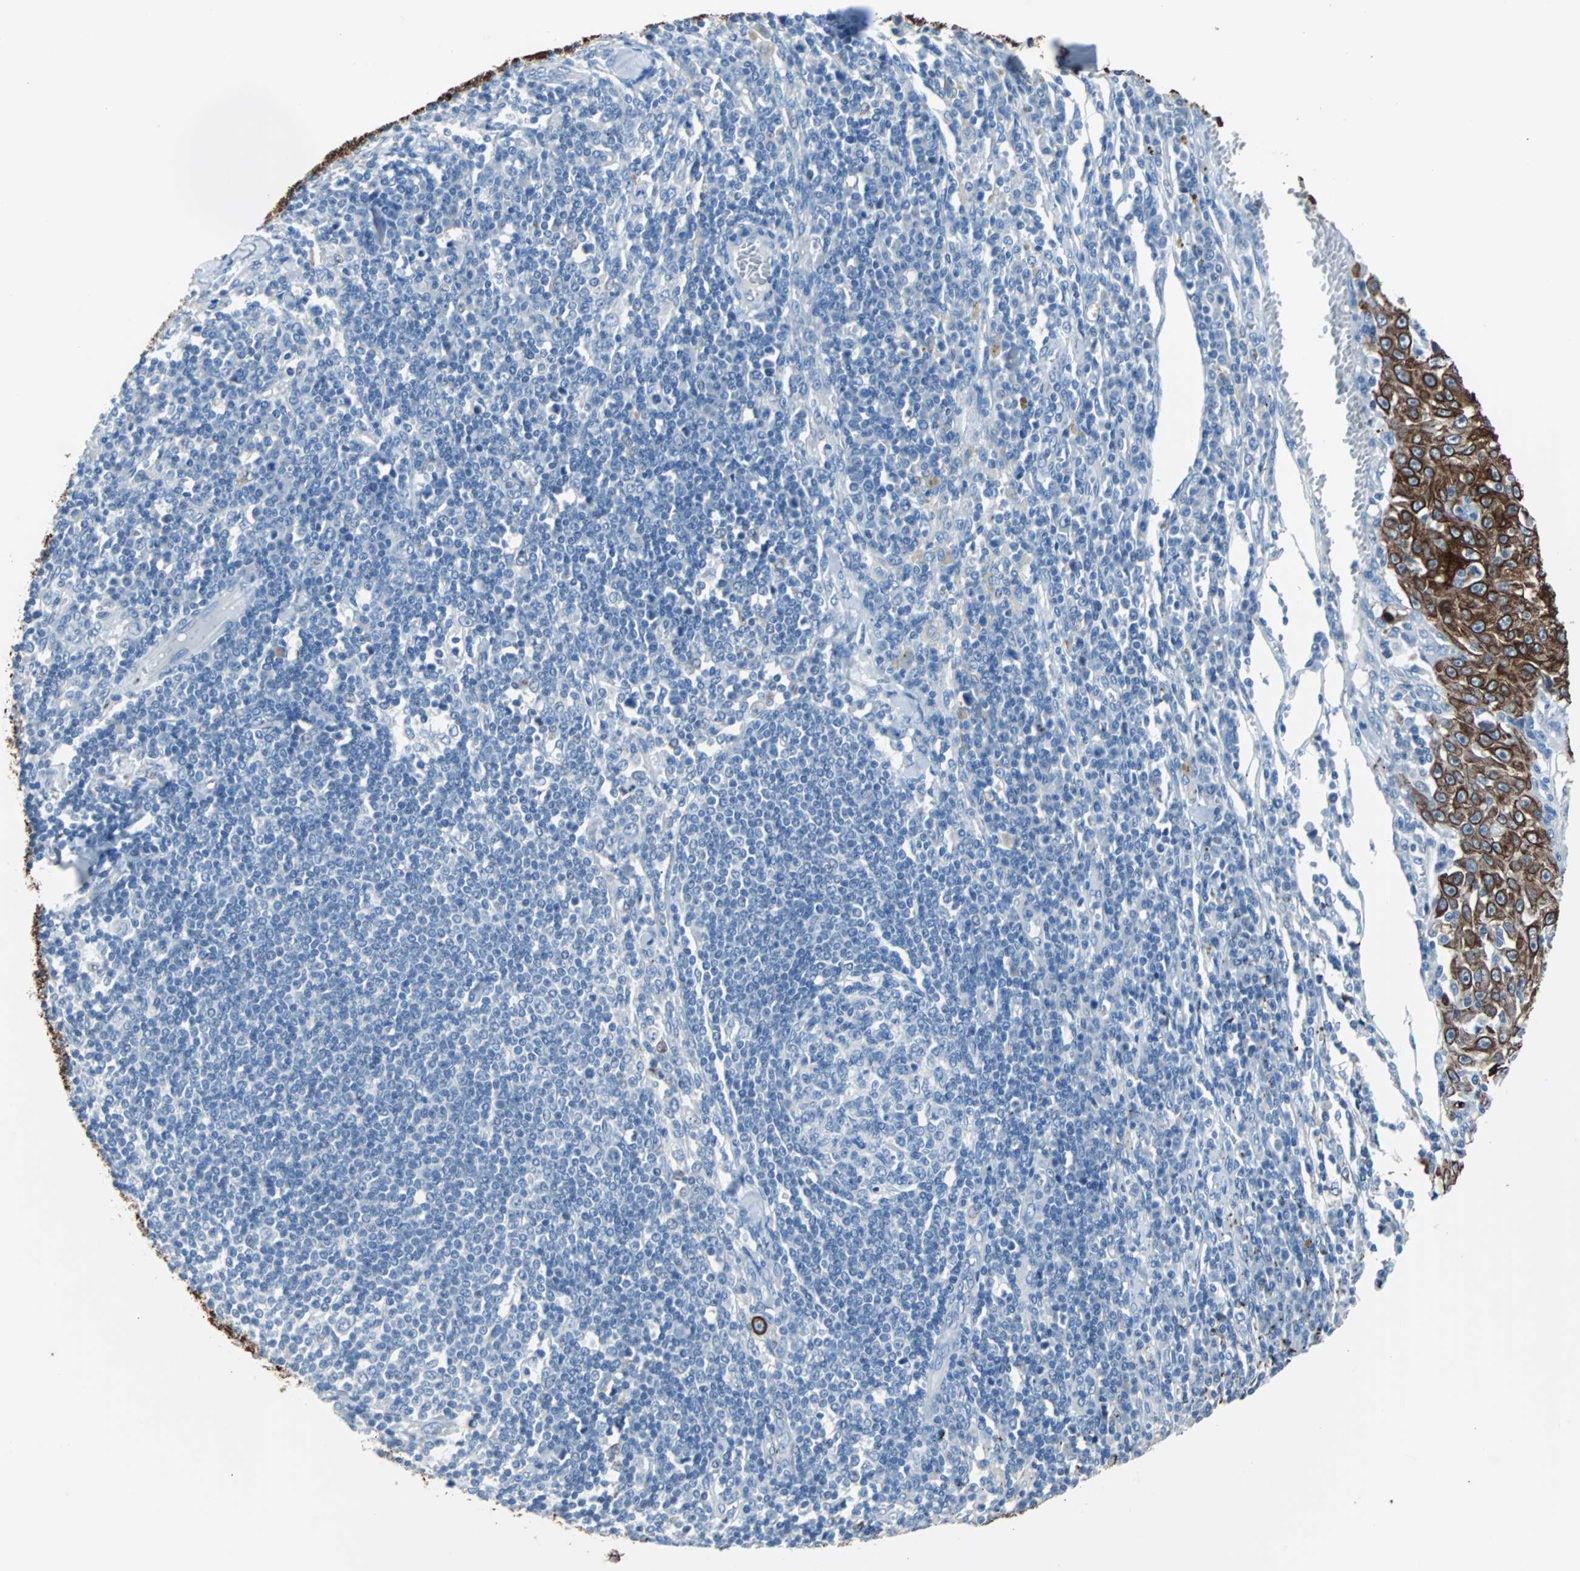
{"staining": {"intensity": "strong", "quantity": ">75%", "location": "cytoplasmic/membranous"}, "tissue": "skin cancer", "cell_type": "Tumor cells", "image_type": "cancer", "snomed": [{"axis": "morphology", "description": "Squamous cell carcinoma, NOS"}, {"axis": "topography", "description": "Skin"}], "caption": "There is high levels of strong cytoplasmic/membranous staining in tumor cells of skin cancer (squamous cell carcinoma), as demonstrated by immunohistochemical staining (brown color).", "gene": "KRT7", "patient": {"sex": "male", "age": 75}}